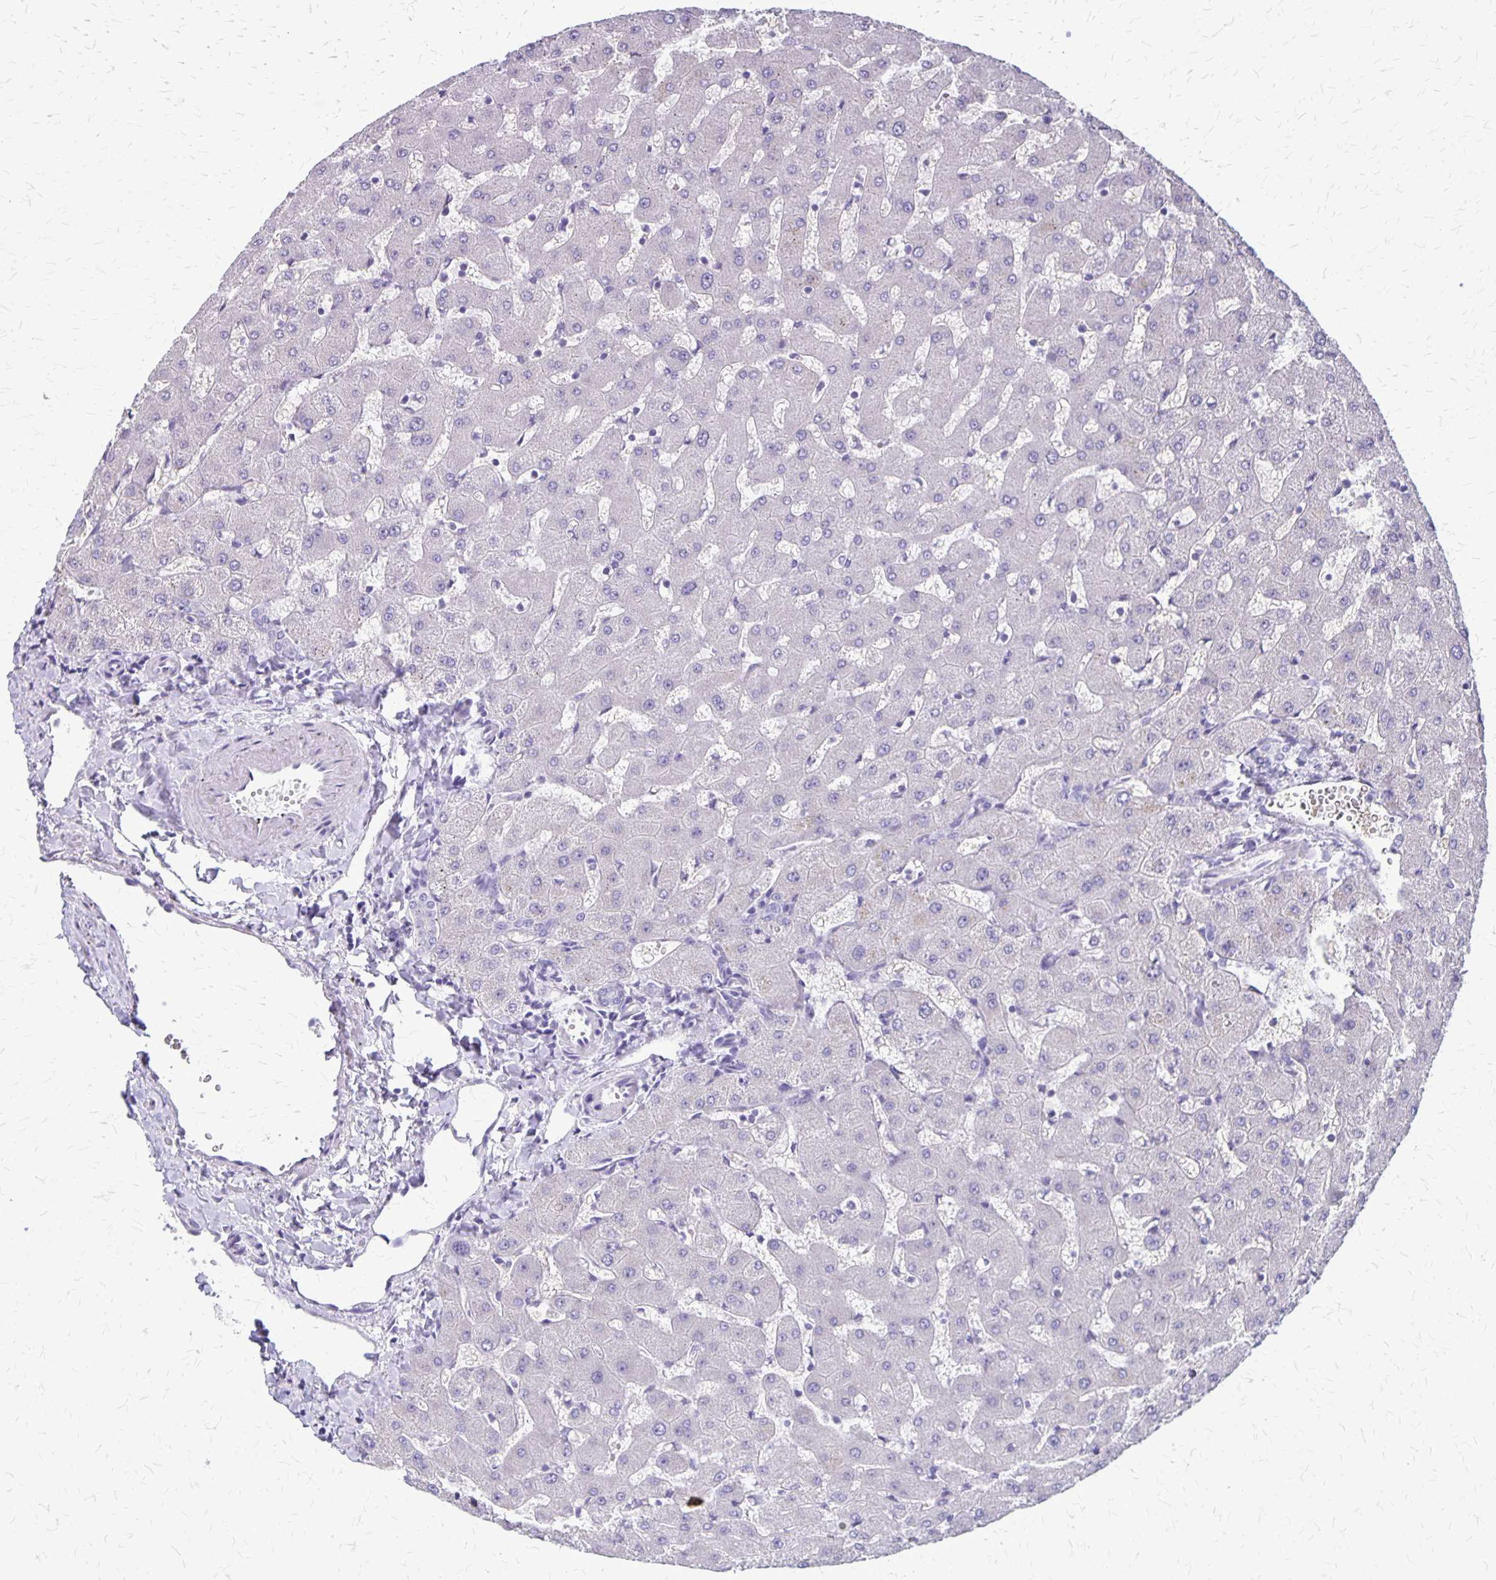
{"staining": {"intensity": "negative", "quantity": "none", "location": "none"}, "tissue": "liver", "cell_type": "Cholangiocytes", "image_type": "normal", "snomed": [{"axis": "morphology", "description": "Normal tissue, NOS"}, {"axis": "topography", "description": "Liver"}], "caption": "IHC micrograph of normal liver stained for a protein (brown), which reveals no staining in cholangiocytes.", "gene": "PLXNB3", "patient": {"sex": "female", "age": 63}}